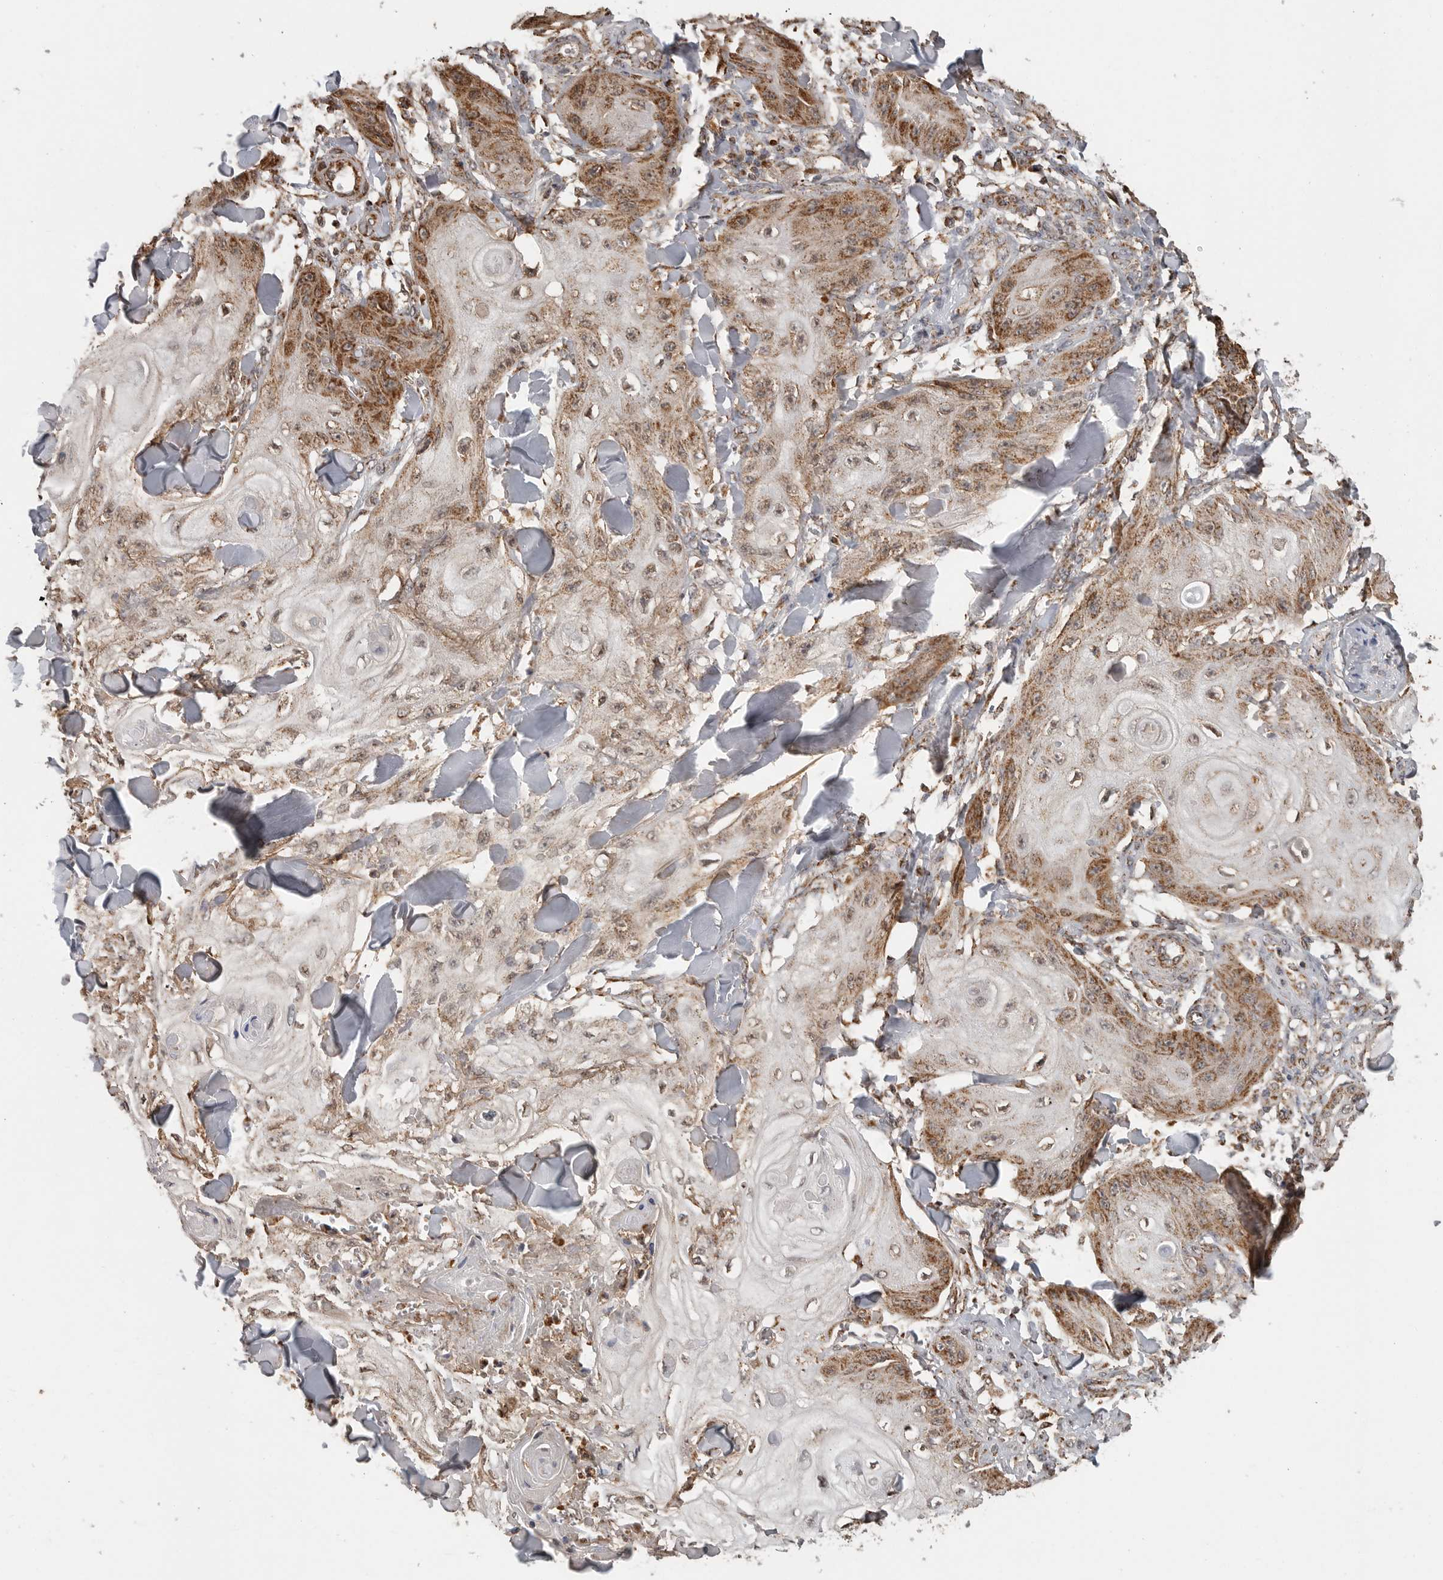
{"staining": {"intensity": "moderate", "quantity": "25%-75%", "location": "cytoplasmic/membranous"}, "tissue": "skin cancer", "cell_type": "Tumor cells", "image_type": "cancer", "snomed": [{"axis": "morphology", "description": "Squamous cell carcinoma, NOS"}, {"axis": "topography", "description": "Skin"}], "caption": "Immunohistochemistry (IHC) micrograph of neoplastic tissue: human skin squamous cell carcinoma stained using immunohistochemistry (IHC) shows medium levels of moderate protein expression localized specifically in the cytoplasmic/membranous of tumor cells, appearing as a cytoplasmic/membranous brown color.", "gene": "GCNT2", "patient": {"sex": "male", "age": 74}}